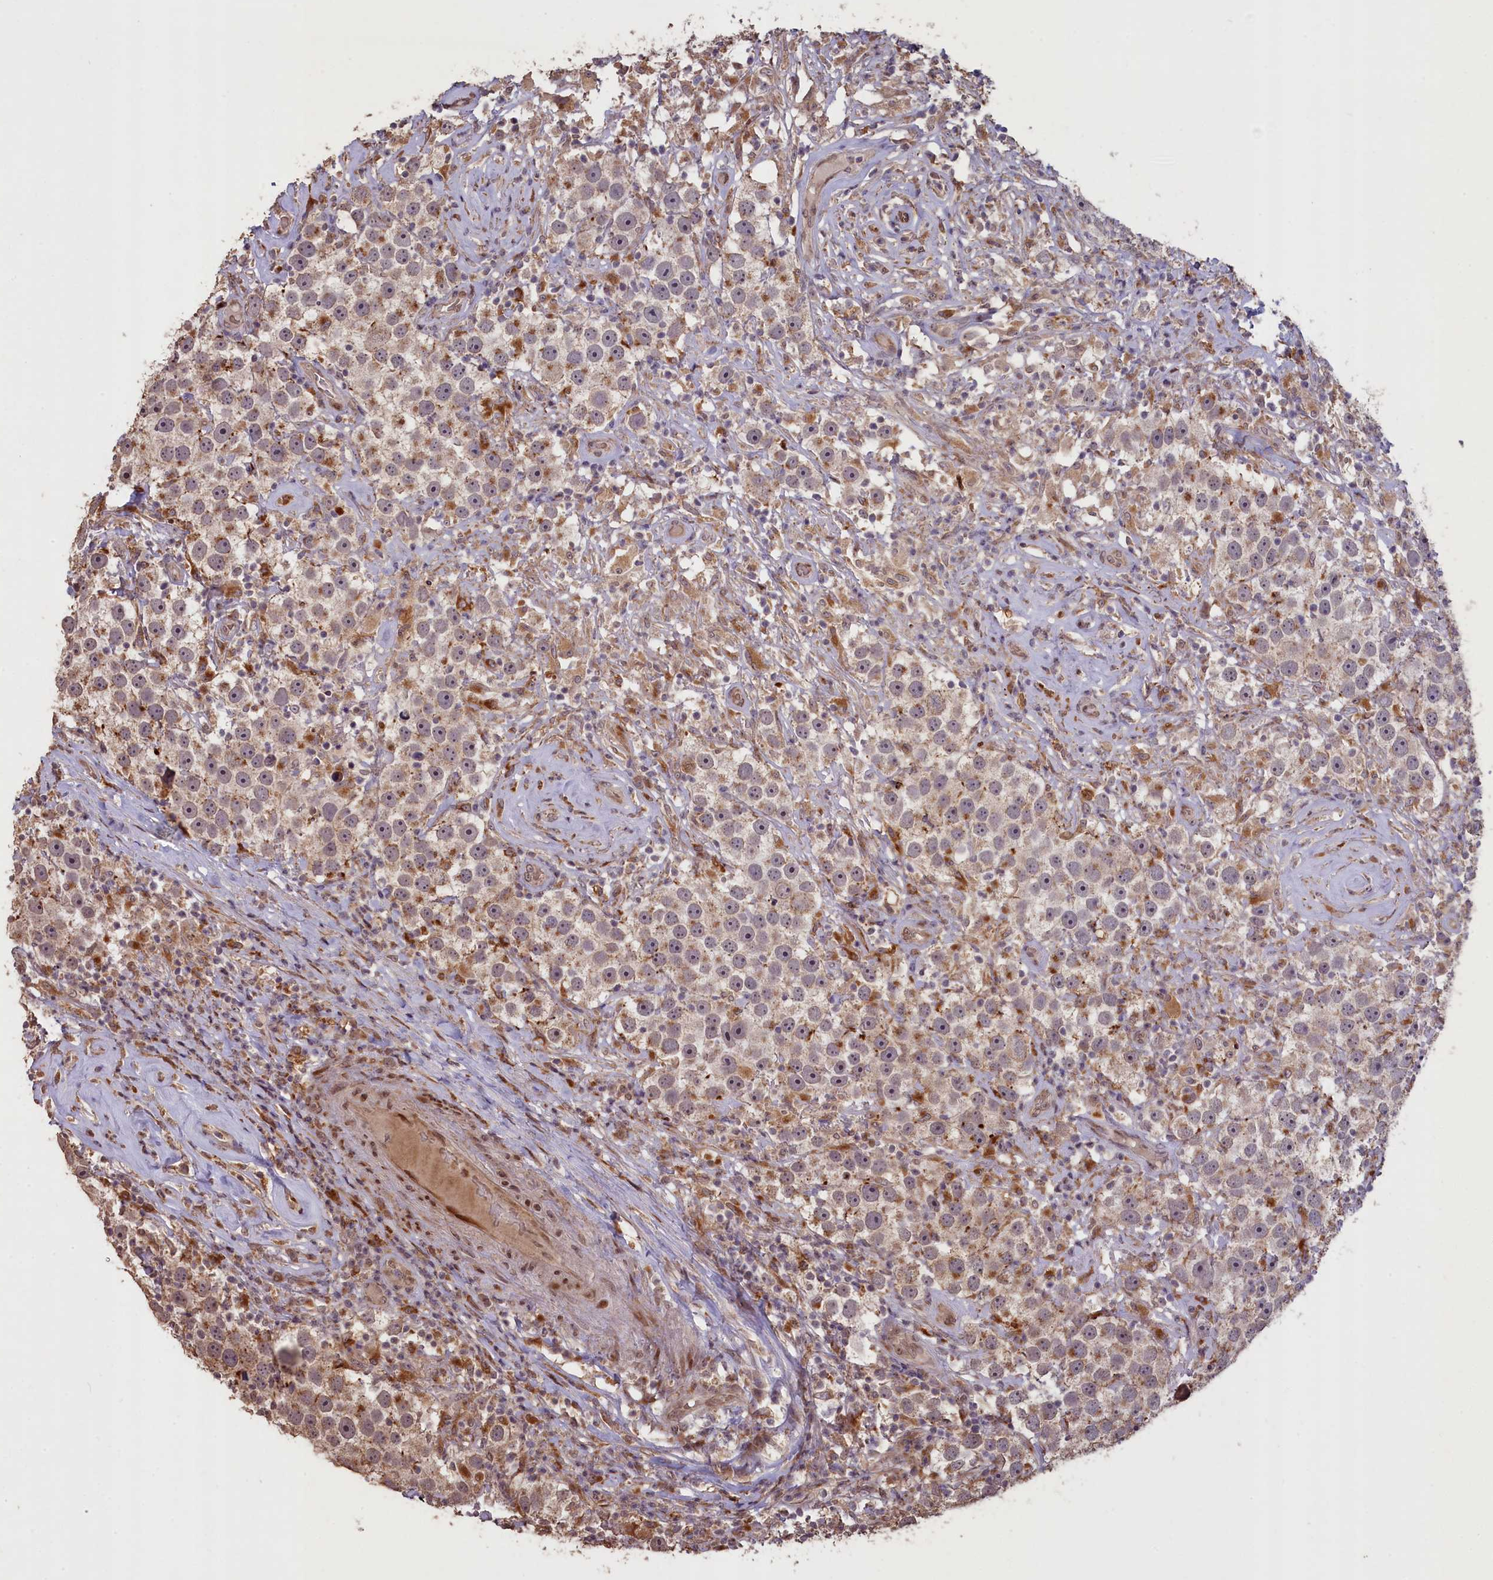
{"staining": {"intensity": "moderate", "quantity": "<25%", "location": "cytoplasmic/membranous"}, "tissue": "testis cancer", "cell_type": "Tumor cells", "image_type": "cancer", "snomed": [{"axis": "morphology", "description": "Seminoma, NOS"}, {"axis": "topography", "description": "Testis"}], "caption": "High-power microscopy captured an immunohistochemistry (IHC) histopathology image of seminoma (testis), revealing moderate cytoplasmic/membranous positivity in about <25% of tumor cells. (DAB (3,3'-diaminobenzidine) IHC with brightfield microscopy, high magnification).", "gene": "SLC38A7", "patient": {"sex": "male", "age": 49}}